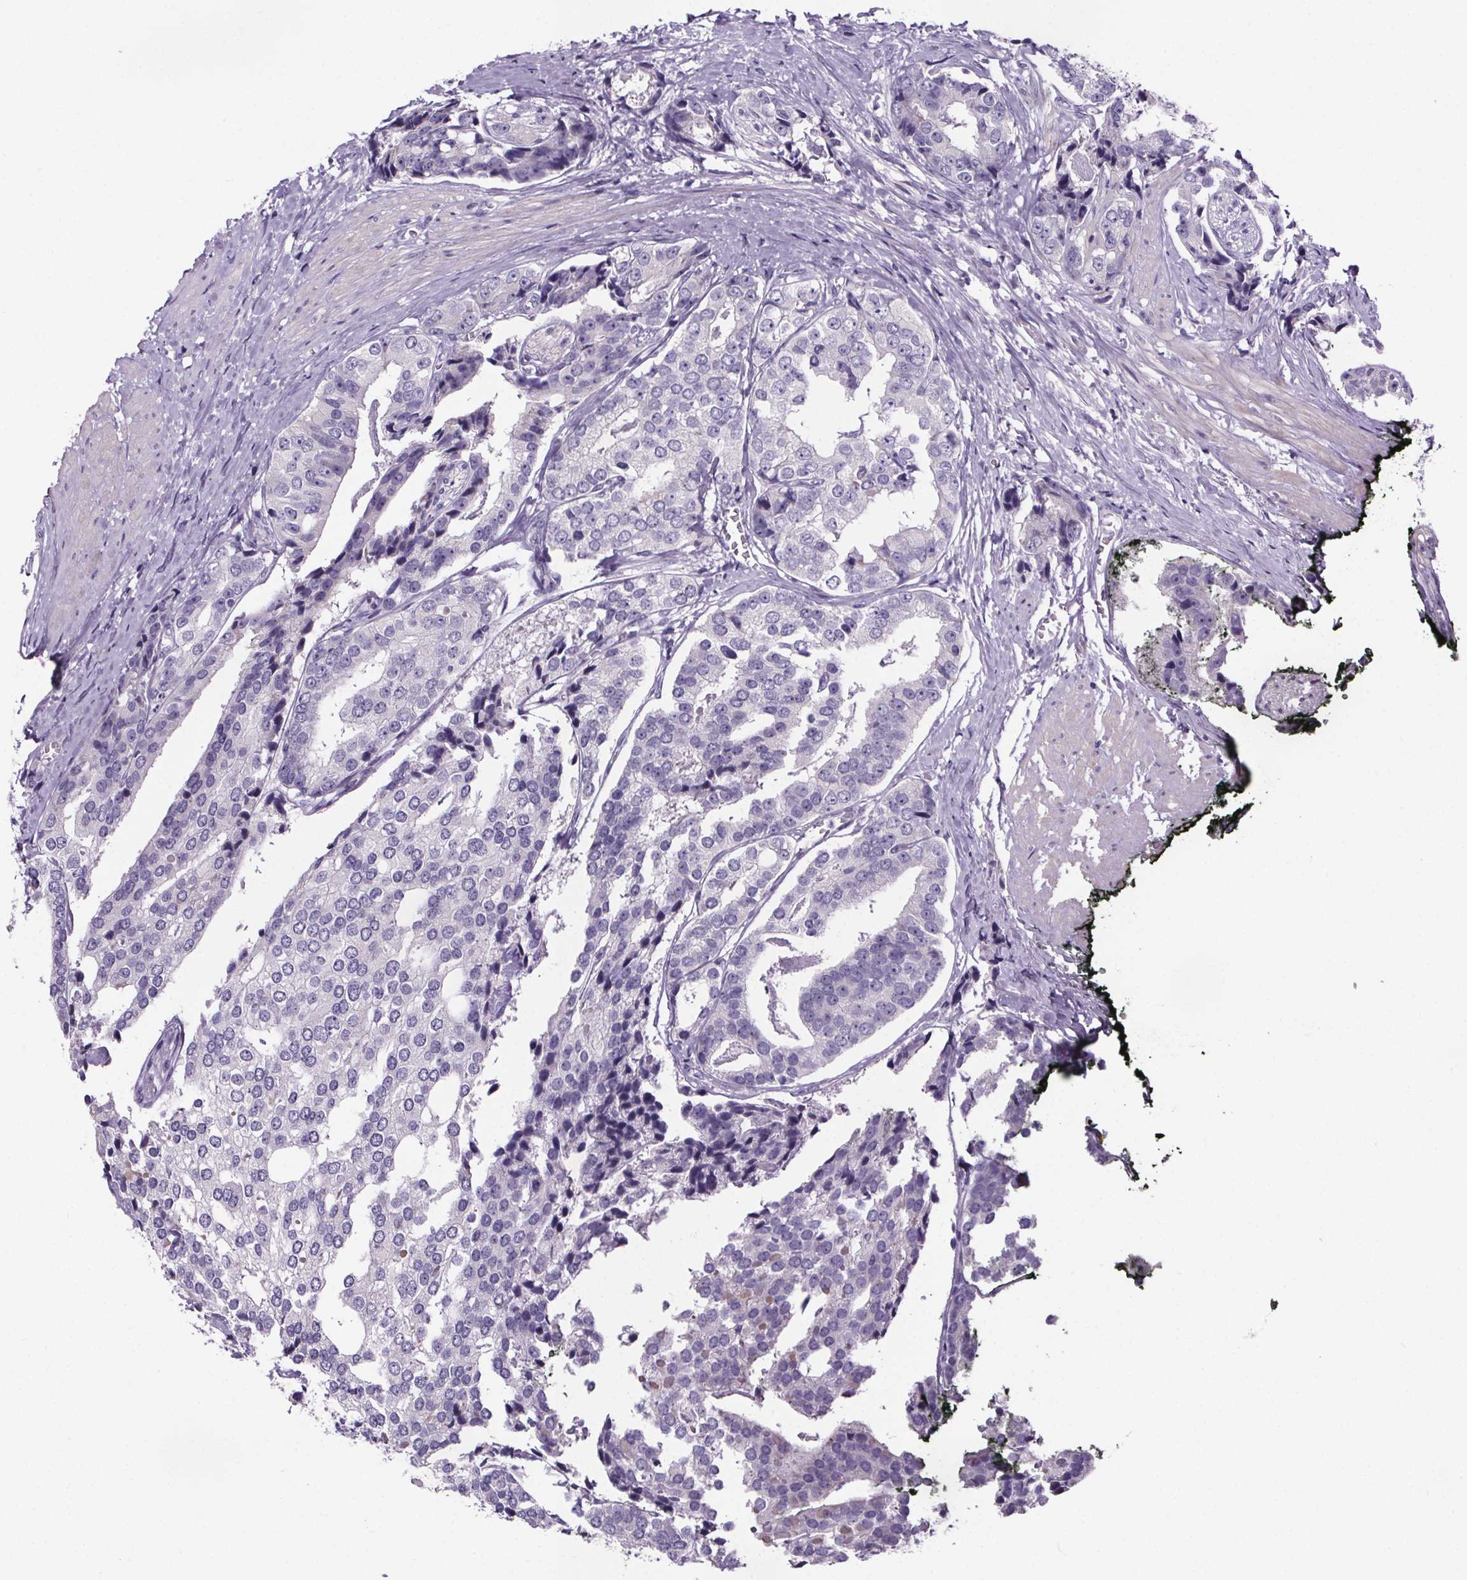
{"staining": {"intensity": "negative", "quantity": "none", "location": "none"}, "tissue": "prostate cancer", "cell_type": "Tumor cells", "image_type": "cancer", "snomed": [{"axis": "morphology", "description": "Adenocarcinoma, High grade"}, {"axis": "topography", "description": "Prostate"}], "caption": "Tumor cells are negative for protein expression in human high-grade adenocarcinoma (prostate).", "gene": "CUBN", "patient": {"sex": "male", "age": 71}}